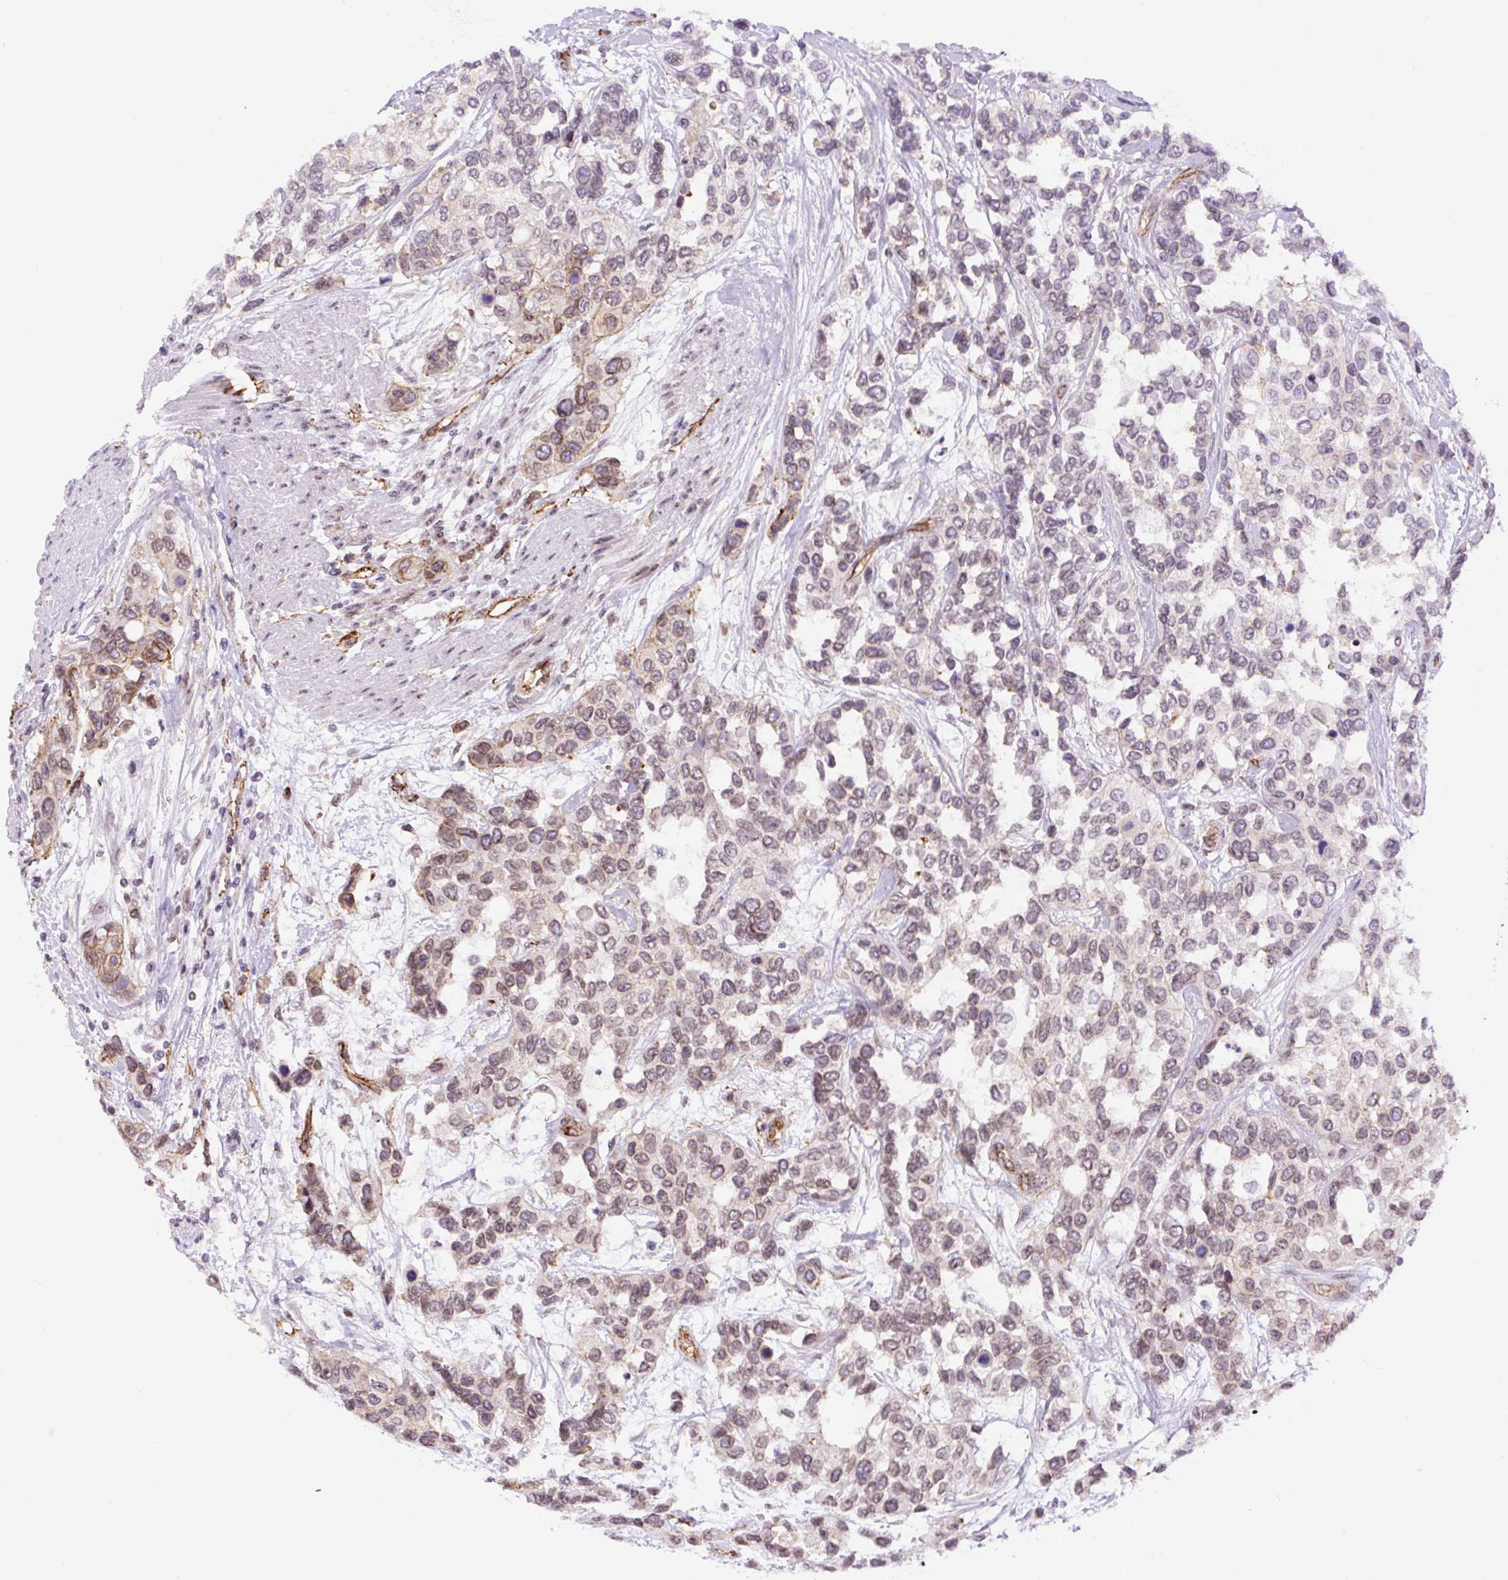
{"staining": {"intensity": "weak", "quantity": "<25%", "location": "nuclear"}, "tissue": "urothelial cancer", "cell_type": "Tumor cells", "image_type": "cancer", "snomed": [{"axis": "morphology", "description": "Normal tissue, NOS"}, {"axis": "morphology", "description": "Urothelial carcinoma, High grade"}, {"axis": "topography", "description": "Vascular tissue"}, {"axis": "topography", "description": "Urinary bladder"}], "caption": "Urothelial carcinoma (high-grade) was stained to show a protein in brown. There is no significant expression in tumor cells. Brightfield microscopy of immunohistochemistry (IHC) stained with DAB (3,3'-diaminobenzidine) (brown) and hematoxylin (blue), captured at high magnification.", "gene": "MYO5C", "patient": {"sex": "female", "age": 56}}